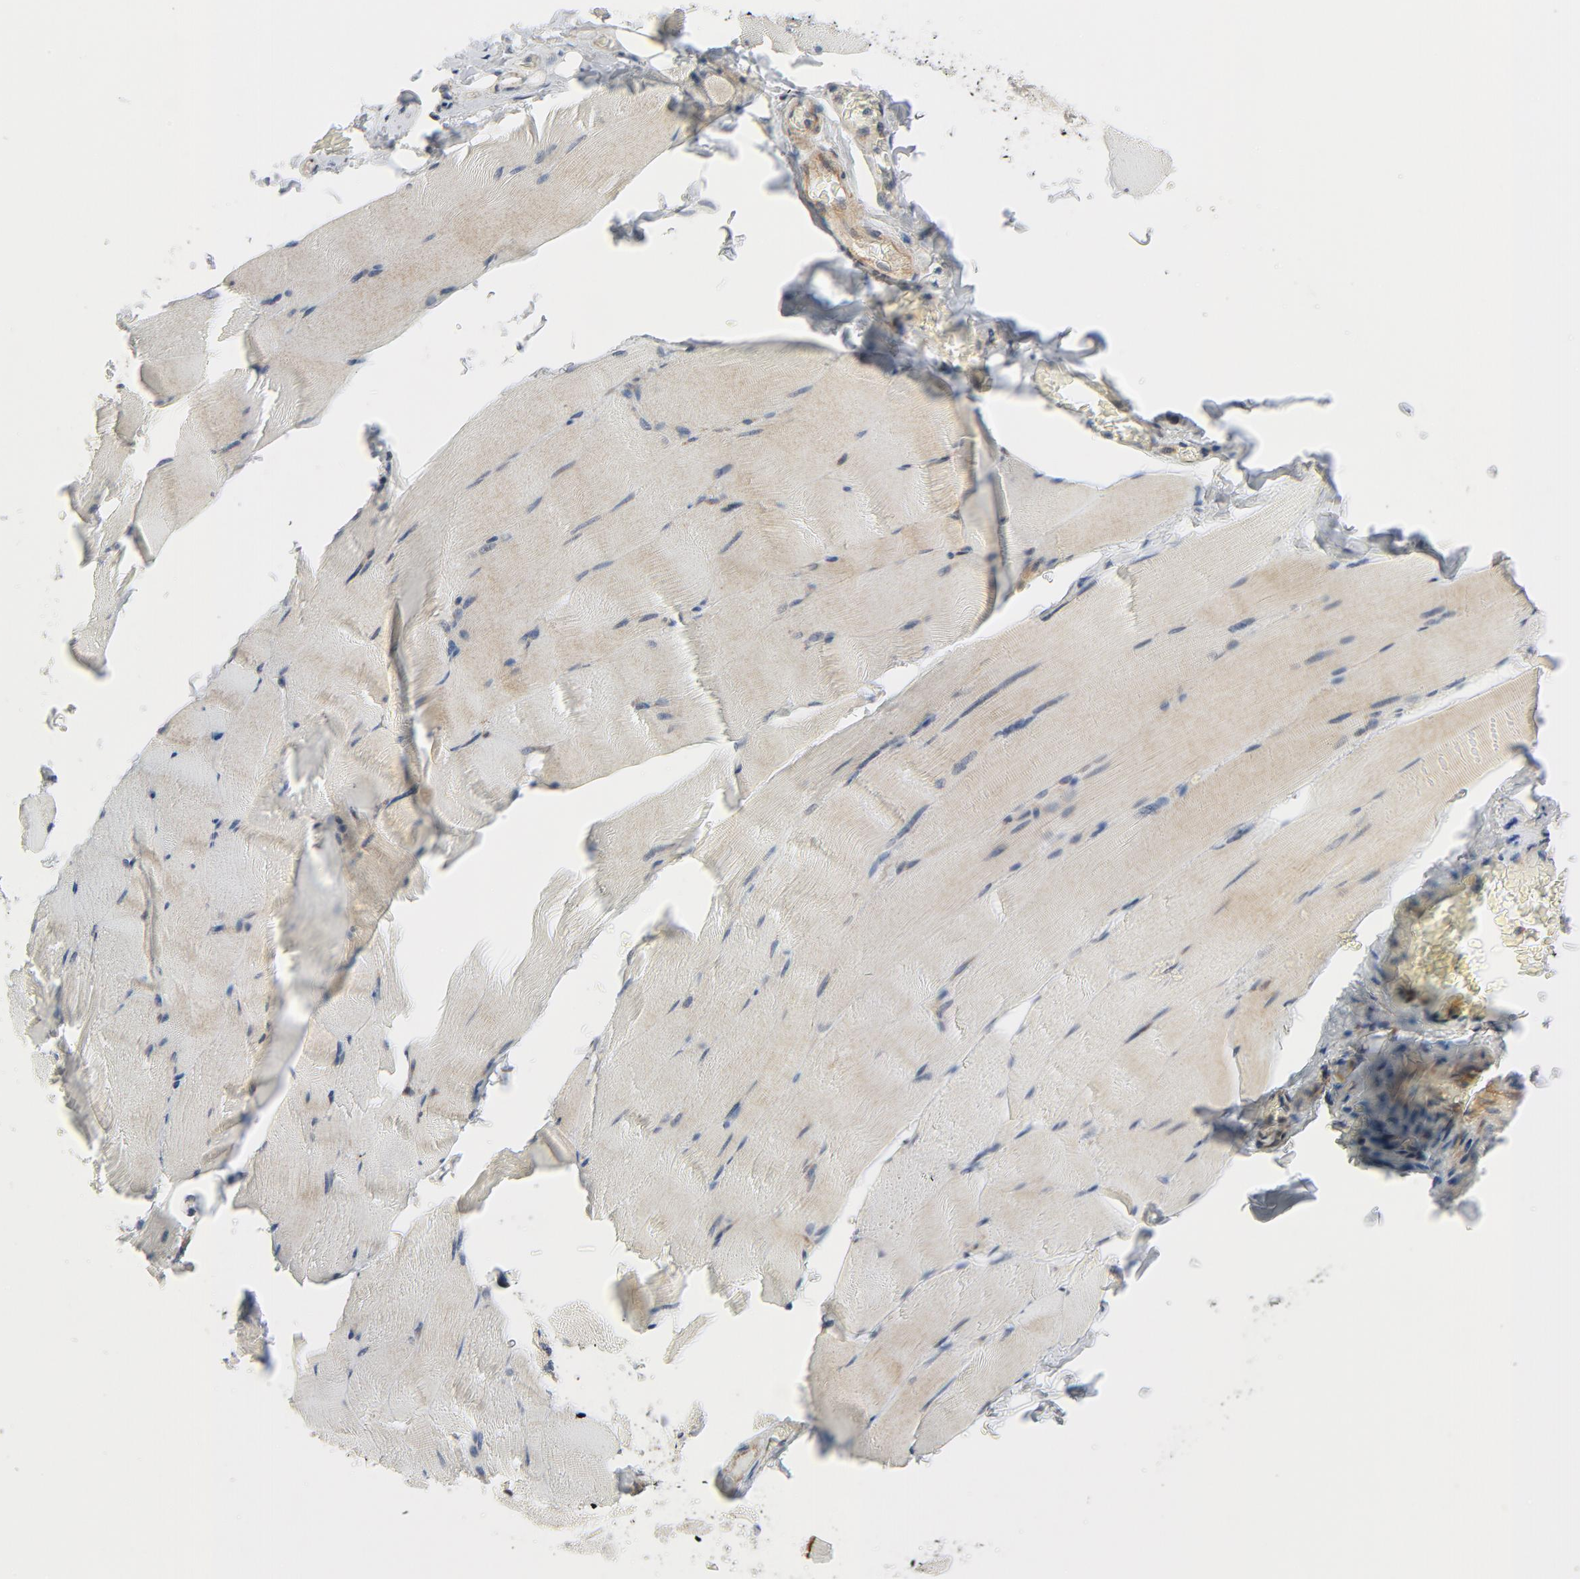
{"staining": {"intensity": "moderate", "quantity": ">75%", "location": "cytoplasmic/membranous"}, "tissue": "skeletal muscle", "cell_type": "Myocytes", "image_type": "normal", "snomed": [{"axis": "morphology", "description": "Normal tissue, NOS"}, {"axis": "topography", "description": "Skeletal muscle"}], "caption": "Immunohistochemistry histopathology image of unremarkable skeletal muscle: skeletal muscle stained using immunohistochemistry displays medium levels of moderate protein expression localized specifically in the cytoplasmic/membranous of myocytes, appearing as a cytoplasmic/membranous brown color.", "gene": "TSG101", "patient": {"sex": "male", "age": 62}}